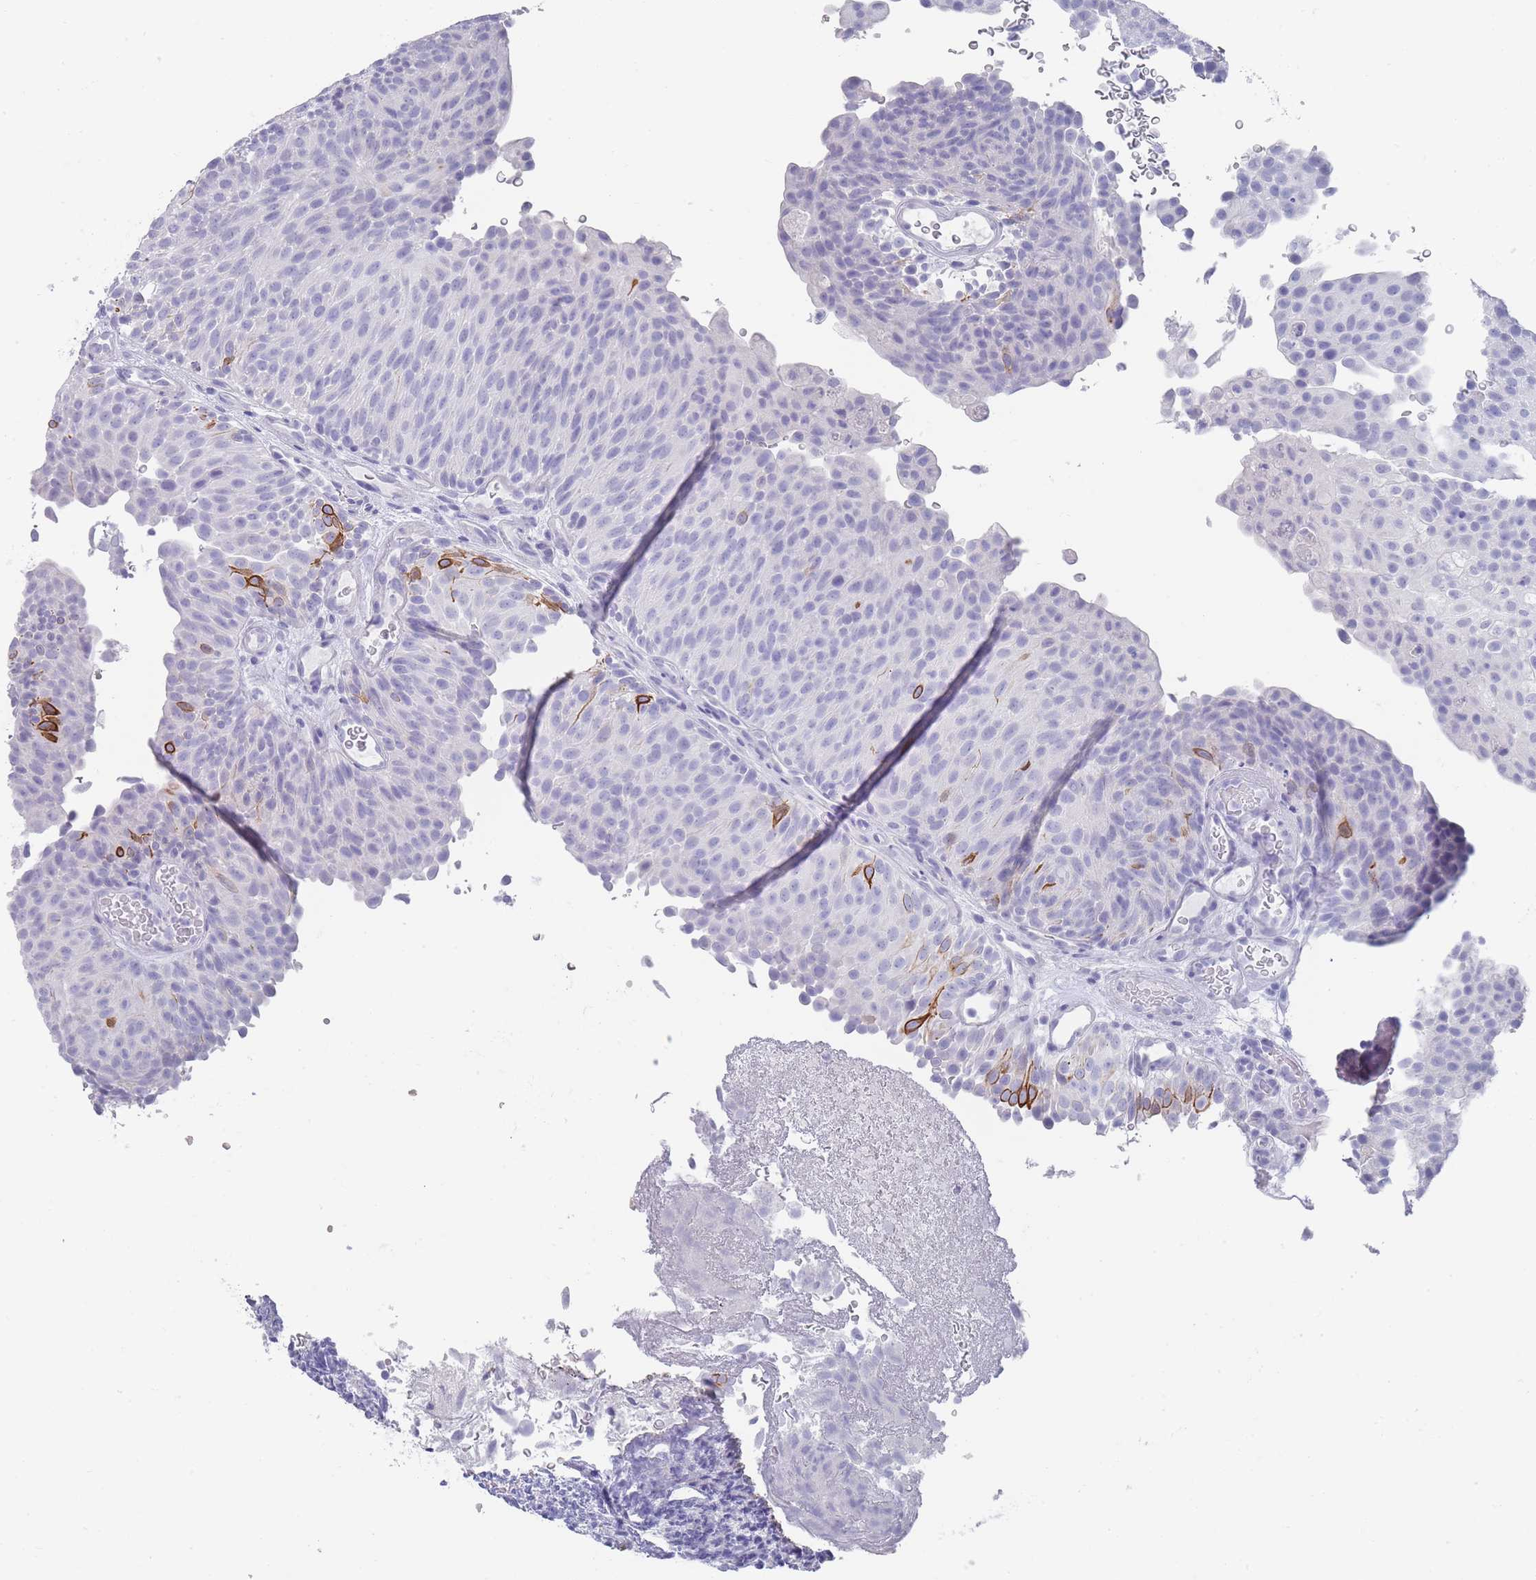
{"staining": {"intensity": "strong", "quantity": "<25%", "location": "cytoplasmic/membranous"}, "tissue": "urothelial cancer", "cell_type": "Tumor cells", "image_type": "cancer", "snomed": [{"axis": "morphology", "description": "Urothelial carcinoma, Low grade"}, {"axis": "topography", "description": "Urinary bladder"}], "caption": "The image exhibits a brown stain indicating the presence of a protein in the cytoplasmic/membranous of tumor cells in urothelial cancer.", "gene": "RAB2B", "patient": {"sex": "male", "age": 78}}